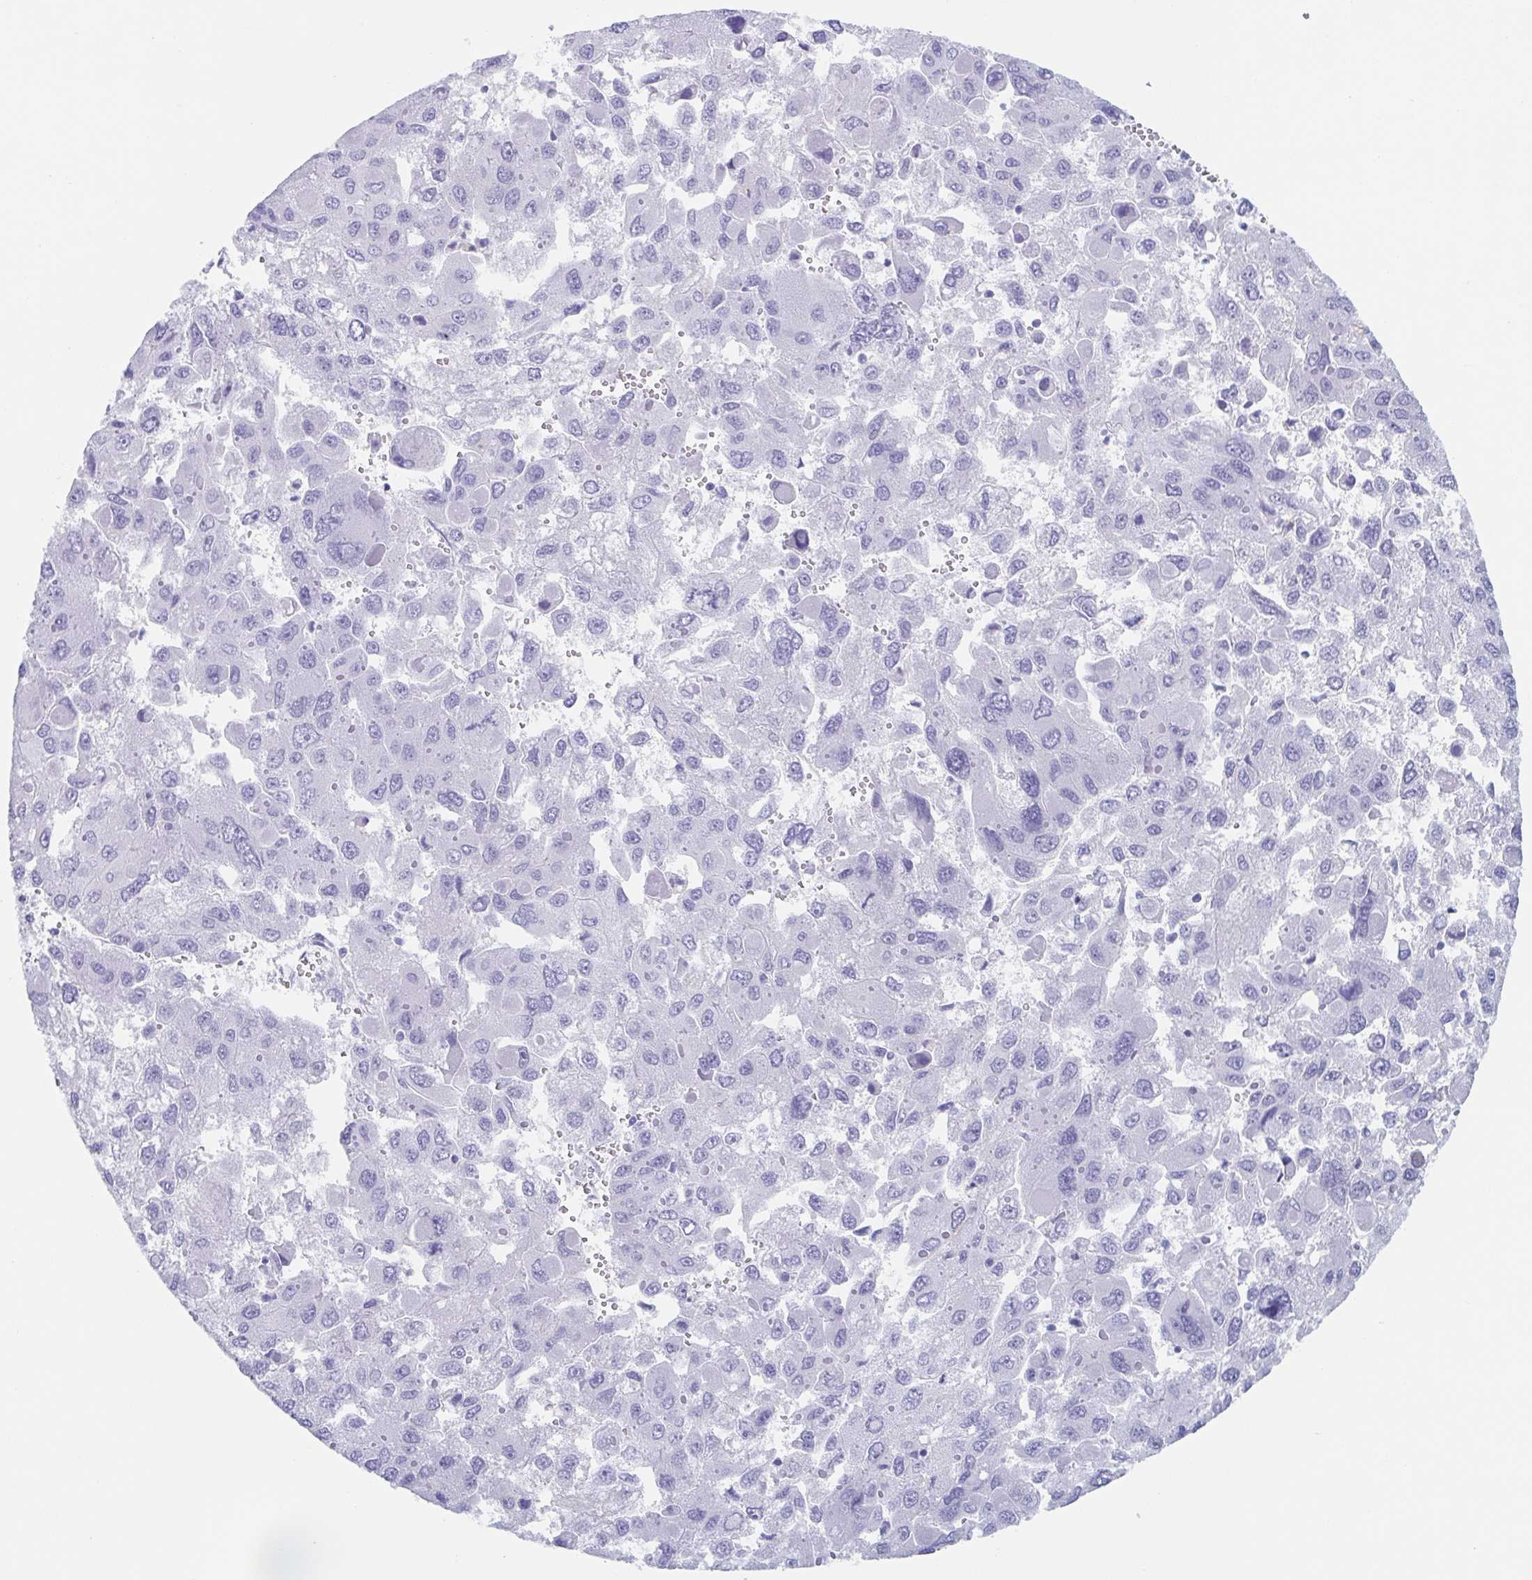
{"staining": {"intensity": "negative", "quantity": "none", "location": "none"}, "tissue": "liver cancer", "cell_type": "Tumor cells", "image_type": "cancer", "snomed": [{"axis": "morphology", "description": "Carcinoma, Hepatocellular, NOS"}, {"axis": "topography", "description": "Liver"}], "caption": "A high-resolution photomicrograph shows immunohistochemistry (IHC) staining of liver cancer, which reveals no significant staining in tumor cells.", "gene": "TAGLN3", "patient": {"sex": "female", "age": 41}}